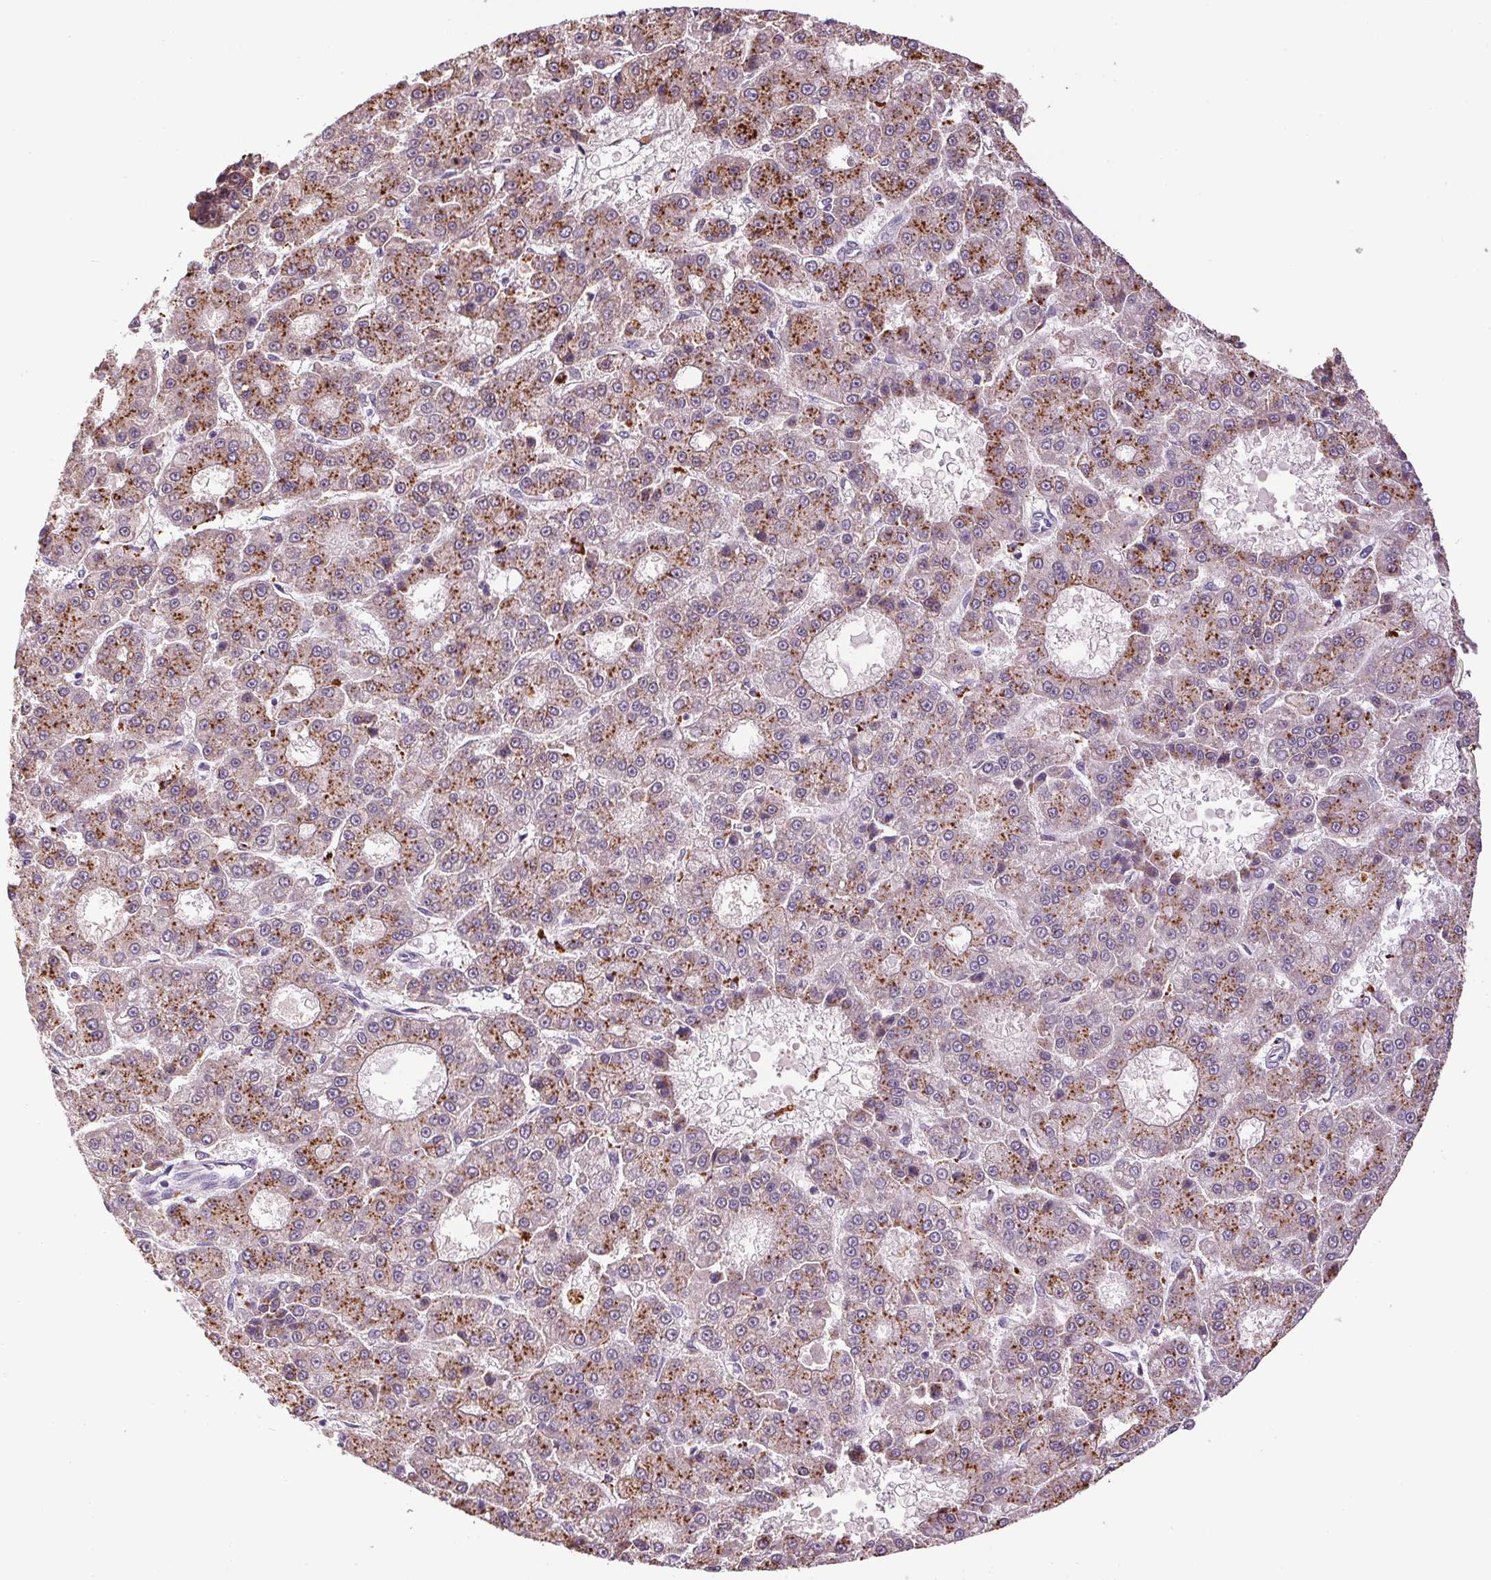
{"staining": {"intensity": "moderate", "quantity": ">75%", "location": "cytoplasmic/membranous"}, "tissue": "liver cancer", "cell_type": "Tumor cells", "image_type": "cancer", "snomed": [{"axis": "morphology", "description": "Carcinoma, Hepatocellular, NOS"}, {"axis": "topography", "description": "Liver"}], "caption": "Tumor cells display medium levels of moderate cytoplasmic/membranous positivity in approximately >75% of cells in human hepatocellular carcinoma (liver).", "gene": "ADH5", "patient": {"sex": "male", "age": 70}}